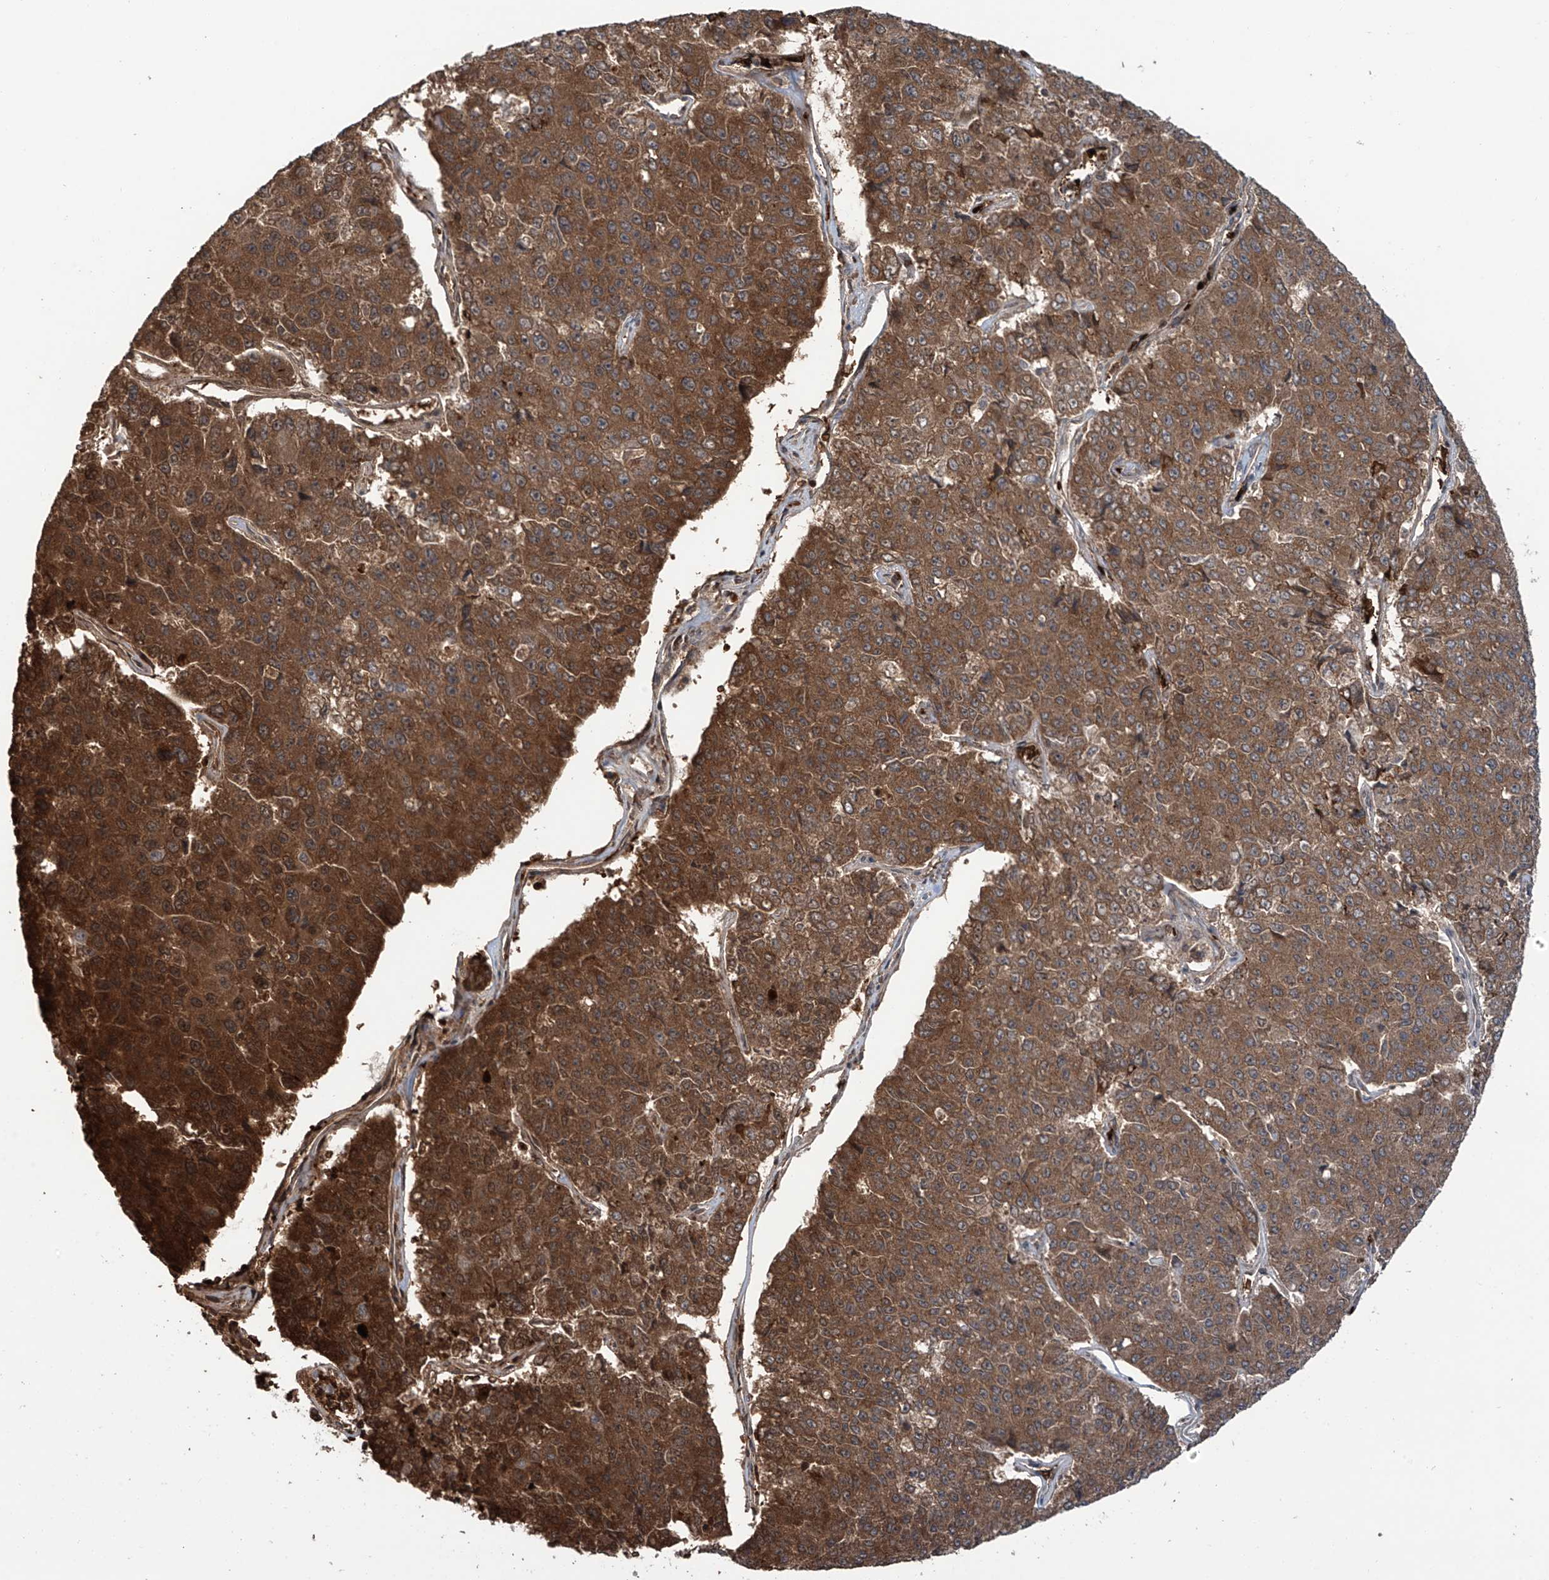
{"staining": {"intensity": "moderate", "quantity": ">75%", "location": "cytoplasmic/membranous"}, "tissue": "pancreatic cancer", "cell_type": "Tumor cells", "image_type": "cancer", "snomed": [{"axis": "morphology", "description": "Adenocarcinoma, NOS"}, {"axis": "topography", "description": "Pancreas"}], "caption": "Pancreatic cancer stained with a brown dye shows moderate cytoplasmic/membranous positive expression in approximately >75% of tumor cells.", "gene": "ZDHHC9", "patient": {"sex": "male", "age": 50}}